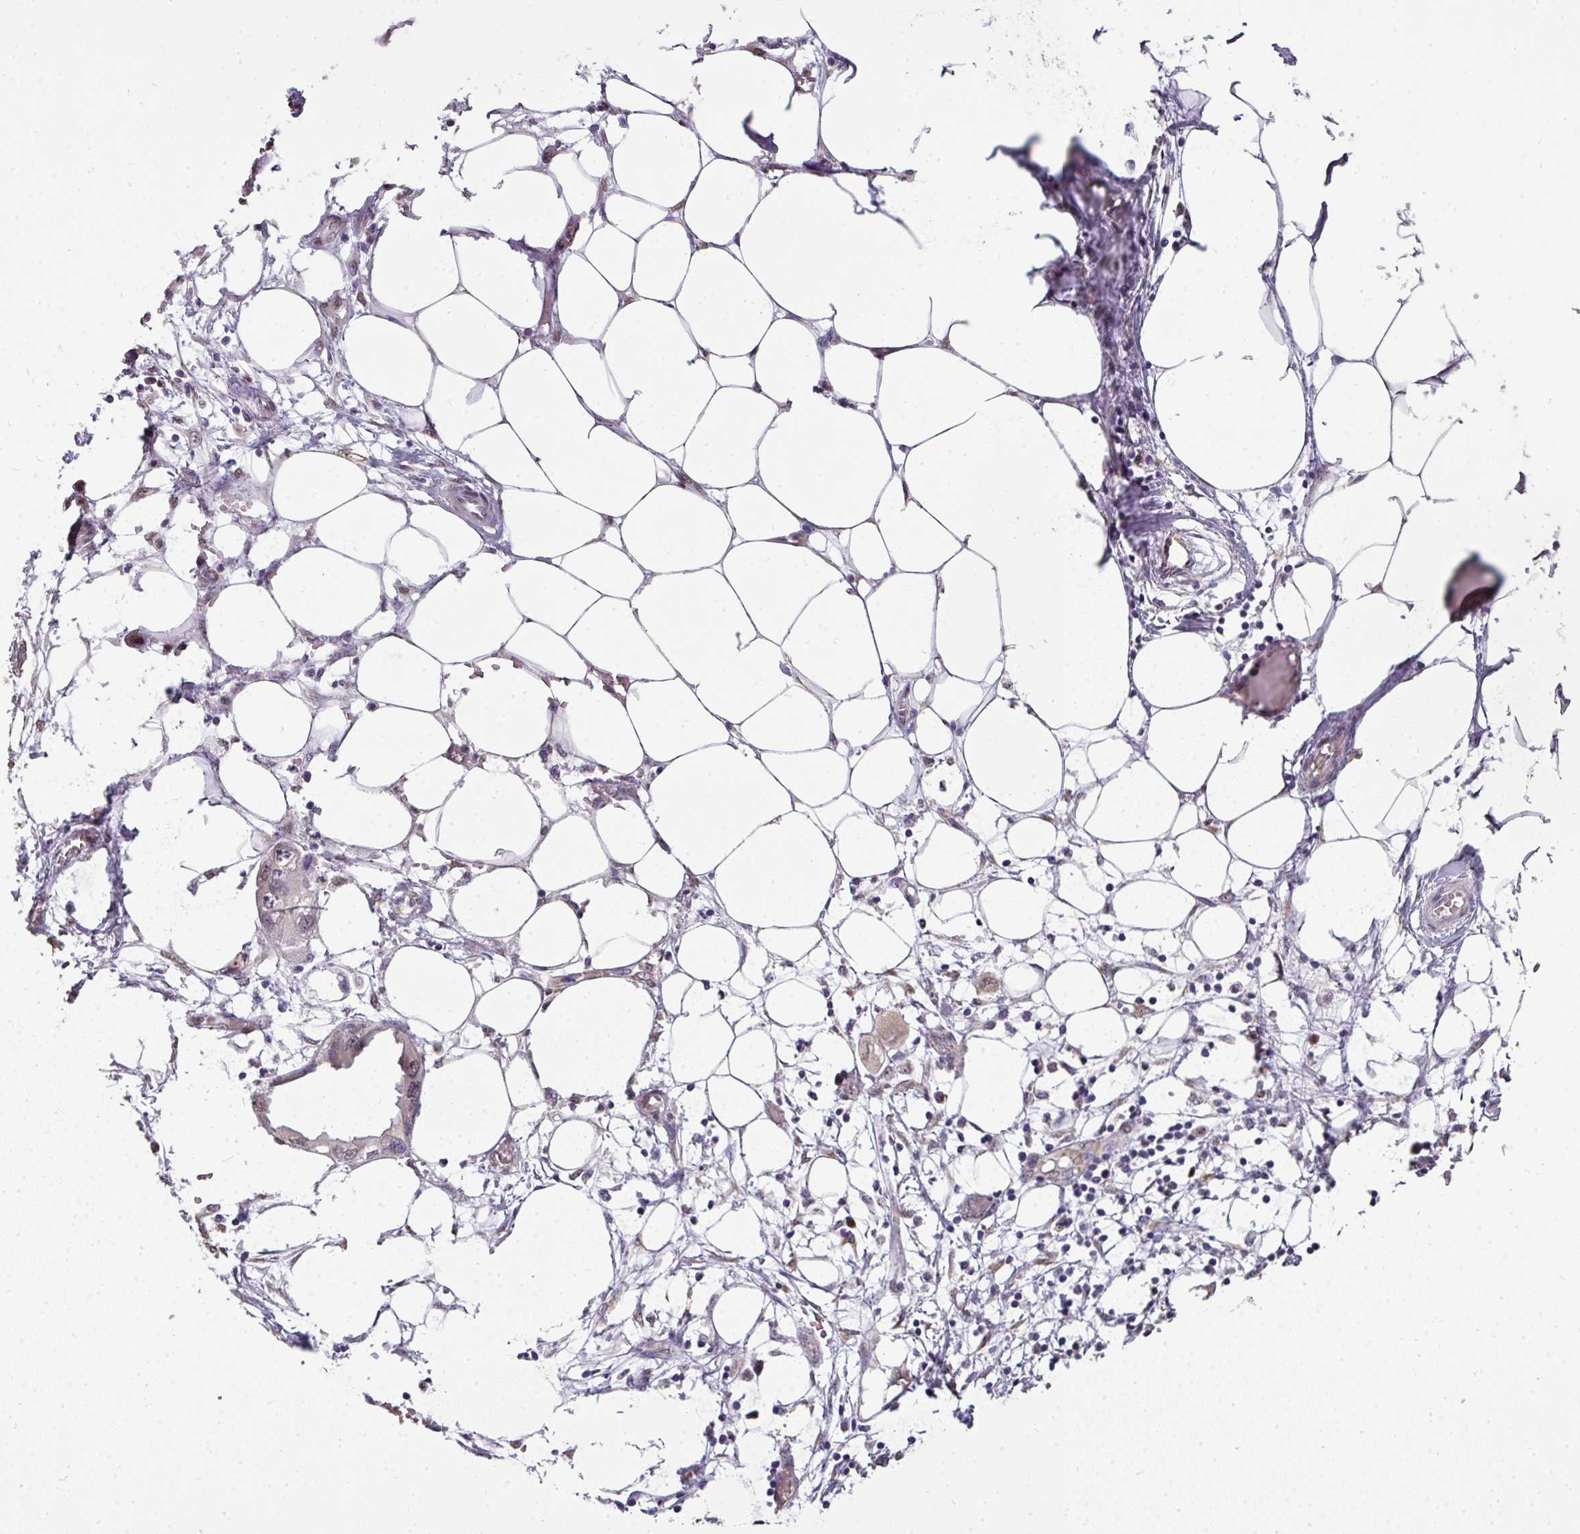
{"staining": {"intensity": "negative", "quantity": "none", "location": "none"}, "tissue": "endometrial cancer", "cell_type": "Tumor cells", "image_type": "cancer", "snomed": [{"axis": "morphology", "description": "Adenocarcinoma, NOS"}, {"axis": "morphology", "description": "Adenocarcinoma, metastatic, NOS"}, {"axis": "topography", "description": "Adipose tissue"}, {"axis": "topography", "description": "Endometrium"}], "caption": "Tumor cells are negative for brown protein staining in endometrial cancer (metastatic adenocarcinoma).", "gene": "JPH2", "patient": {"sex": "female", "age": 67}}